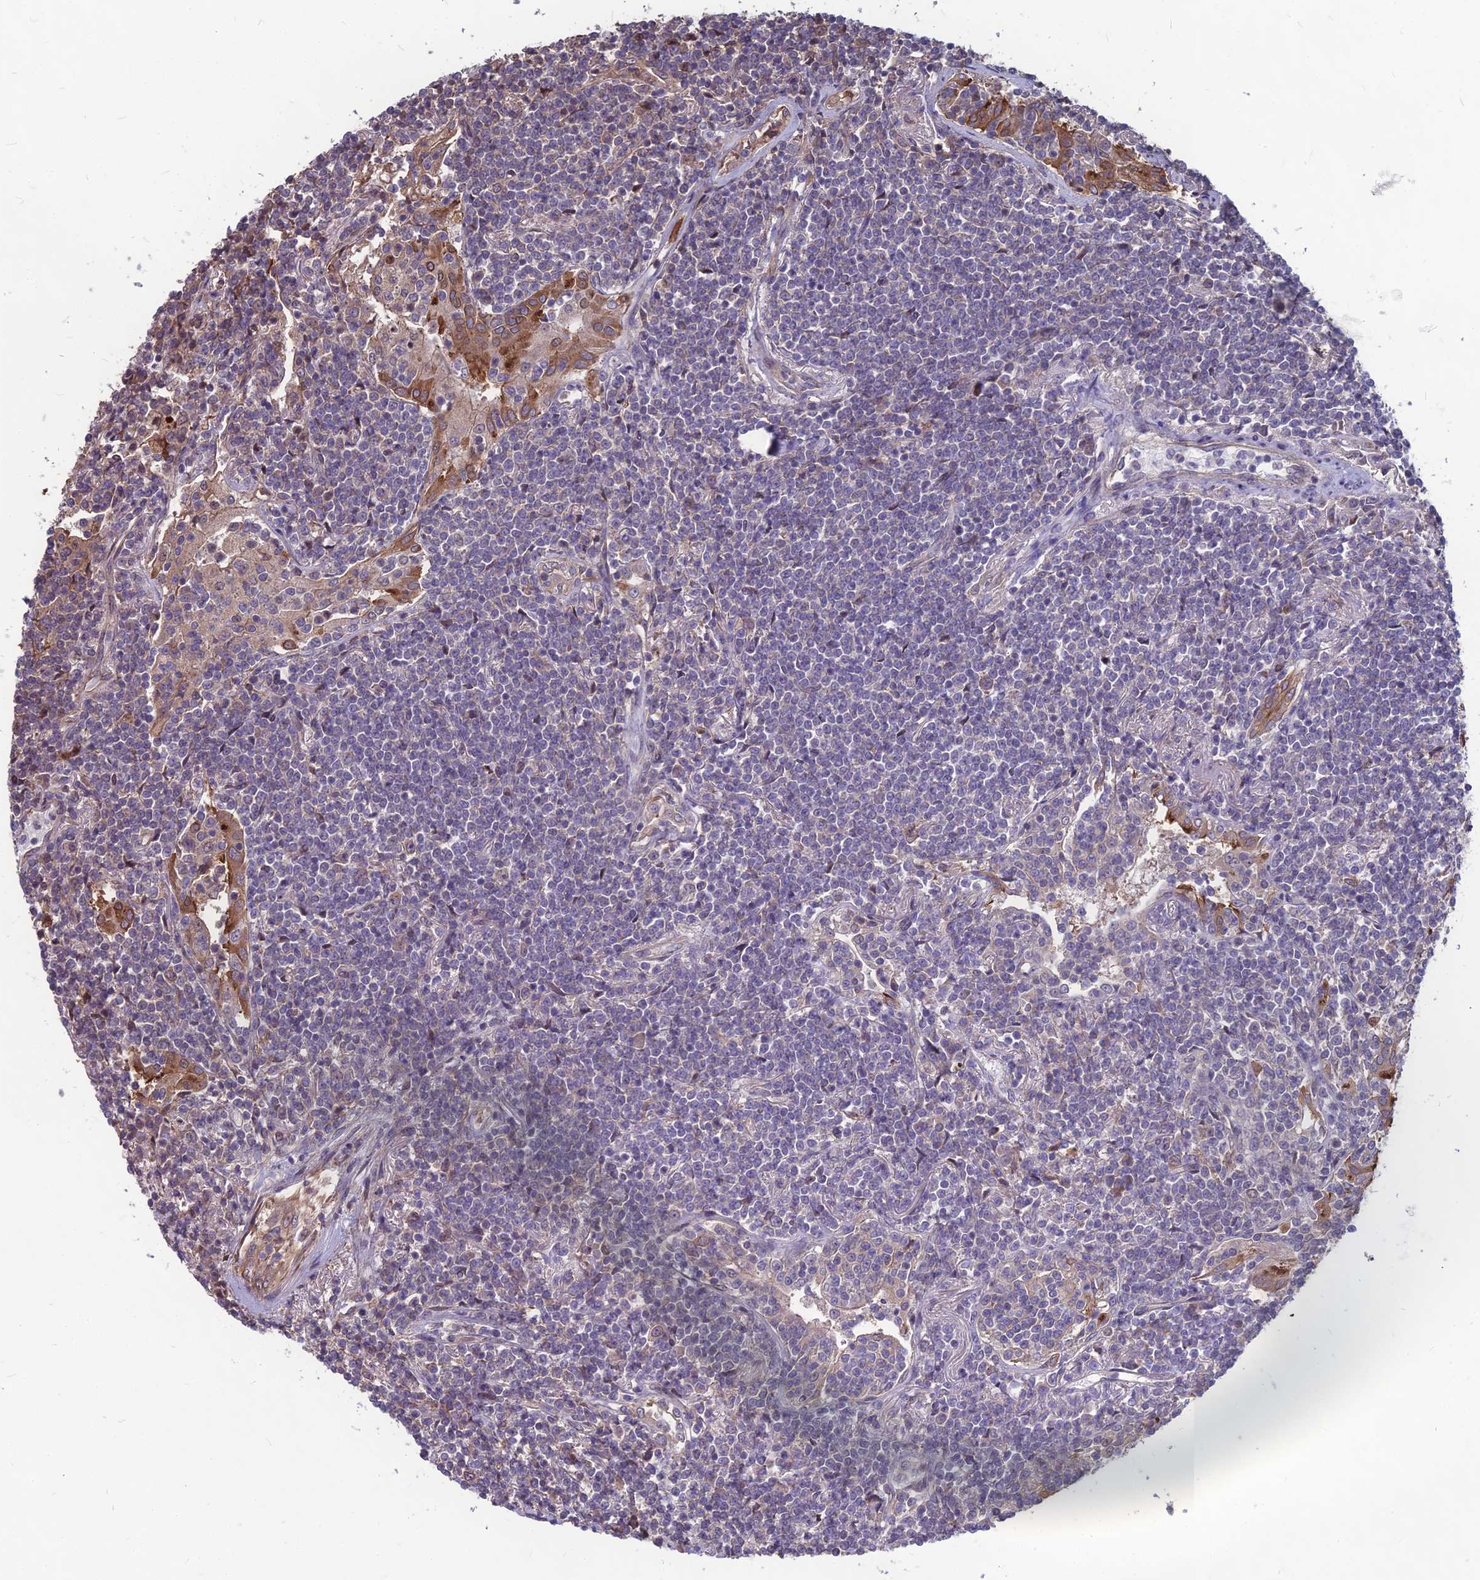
{"staining": {"intensity": "negative", "quantity": "none", "location": "none"}, "tissue": "lymphoma", "cell_type": "Tumor cells", "image_type": "cancer", "snomed": [{"axis": "morphology", "description": "Malignant lymphoma, non-Hodgkin's type, Low grade"}, {"axis": "topography", "description": "Lung"}], "caption": "This is an IHC micrograph of human lymphoma. There is no staining in tumor cells.", "gene": "LSM6", "patient": {"sex": "female", "age": 71}}